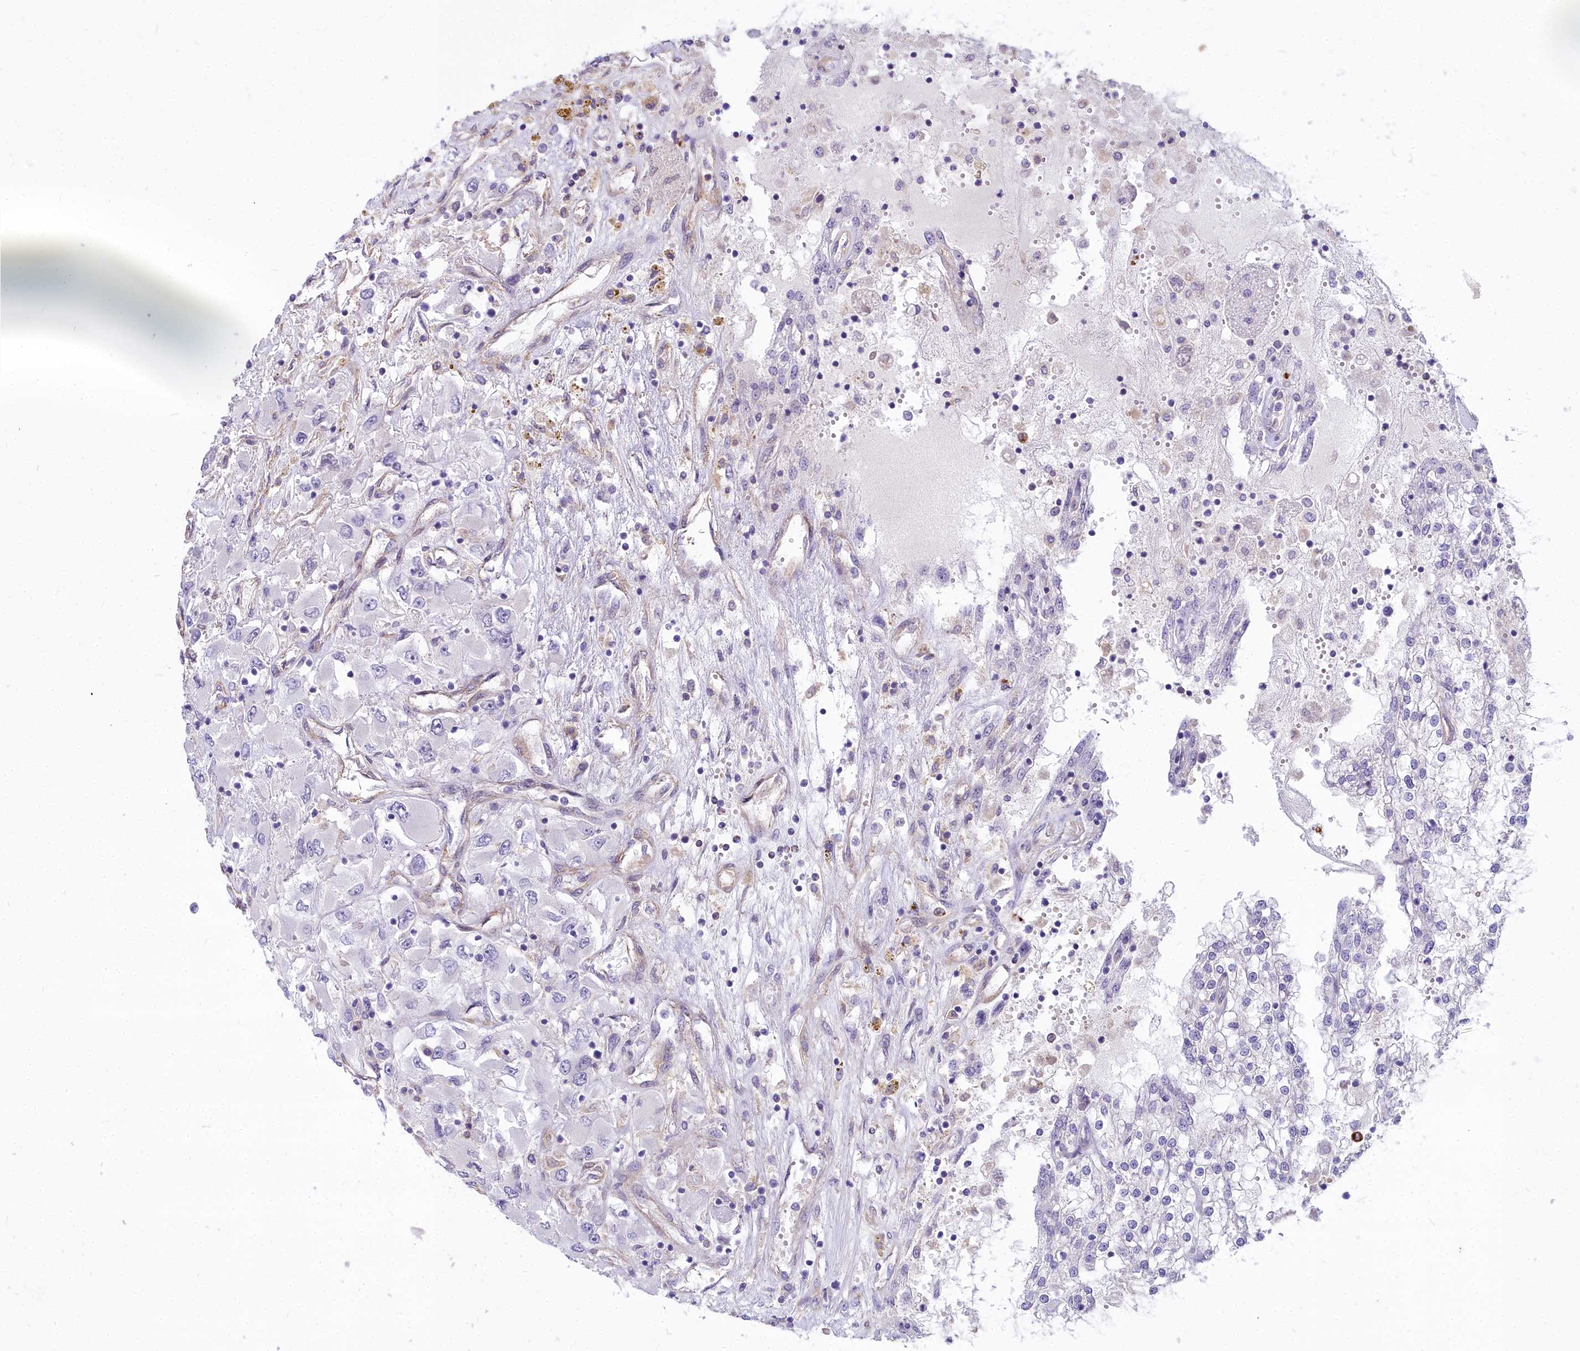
{"staining": {"intensity": "negative", "quantity": "none", "location": "none"}, "tissue": "renal cancer", "cell_type": "Tumor cells", "image_type": "cancer", "snomed": [{"axis": "morphology", "description": "Adenocarcinoma, NOS"}, {"axis": "topography", "description": "Kidney"}], "caption": "There is no significant staining in tumor cells of renal cancer (adenocarcinoma). (DAB immunohistochemistry, high magnification).", "gene": "HLA-DOA", "patient": {"sex": "female", "age": 52}}